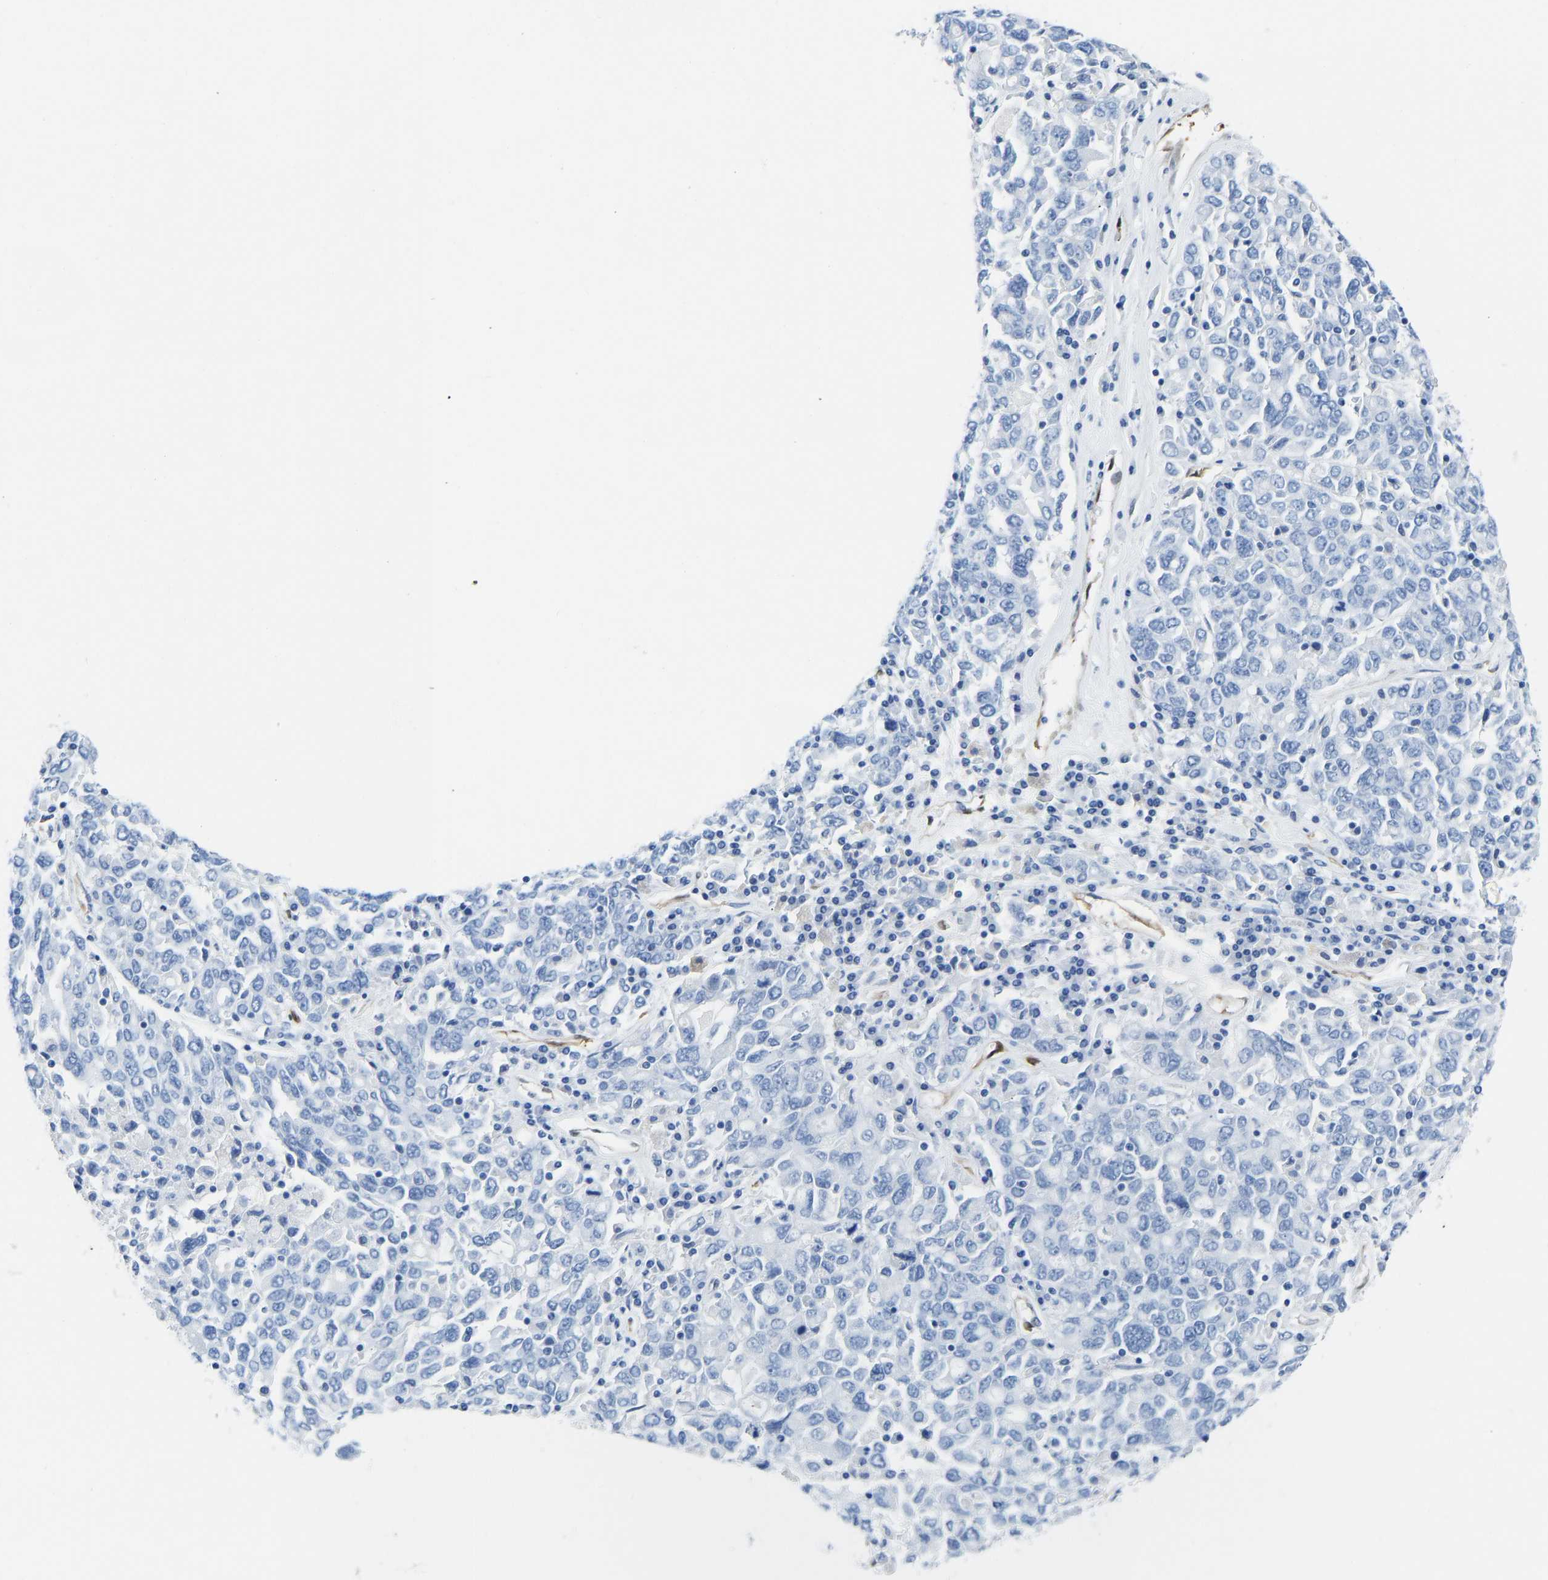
{"staining": {"intensity": "negative", "quantity": "none", "location": "none"}, "tissue": "ovarian cancer", "cell_type": "Tumor cells", "image_type": "cancer", "snomed": [{"axis": "morphology", "description": "Carcinoma, endometroid"}, {"axis": "topography", "description": "Ovary"}], "caption": "Immunohistochemistry micrograph of neoplastic tissue: endometroid carcinoma (ovarian) stained with DAB exhibits no significant protein expression in tumor cells. Nuclei are stained in blue.", "gene": "NKAIN3", "patient": {"sex": "female", "age": 62}}